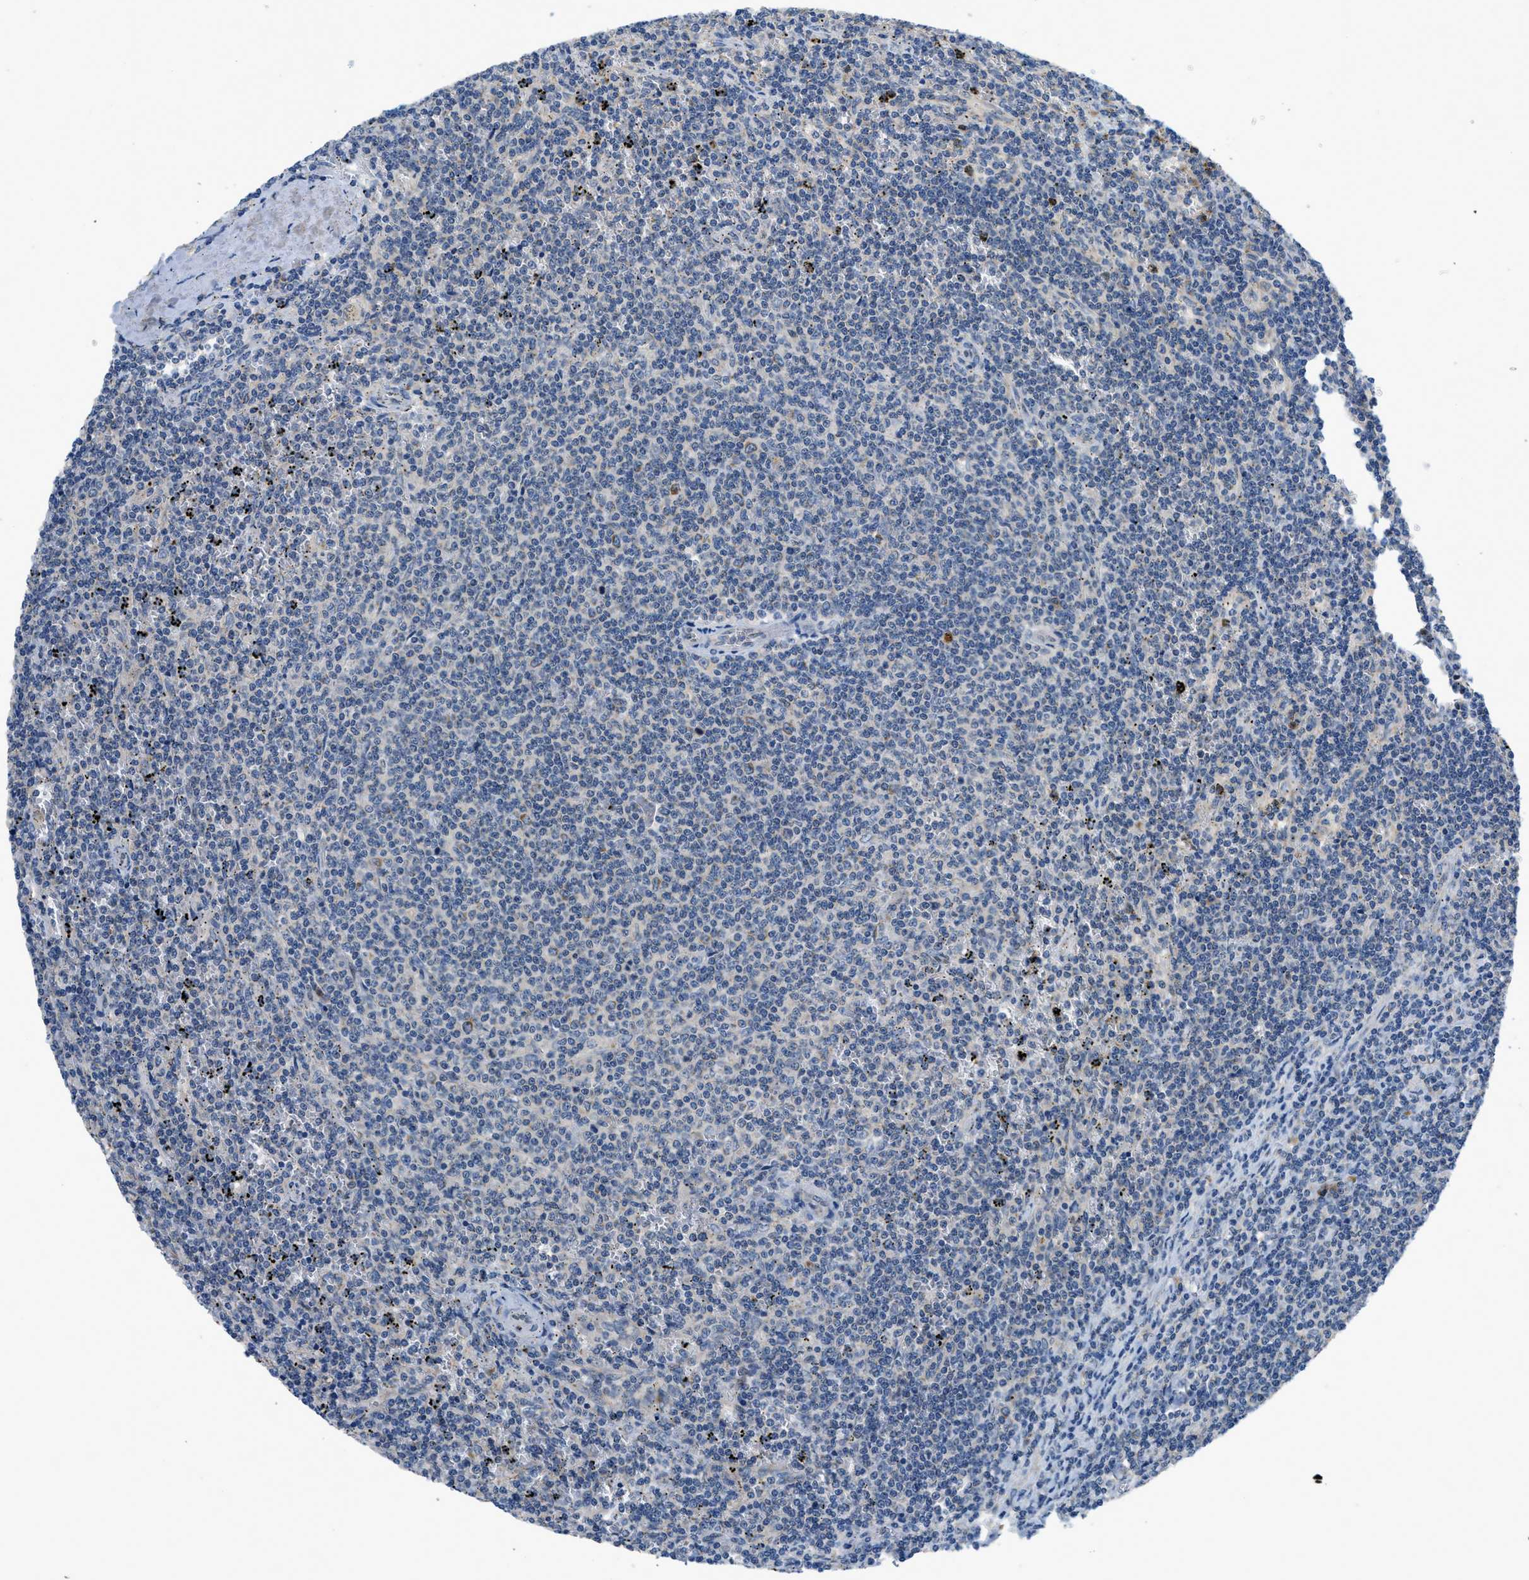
{"staining": {"intensity": "negative", "quantity": "none", "location": "none"}, "tissue": "lymphoma", "cell_type": "Tumor cells", "image_type": "cancer", "snomed": [{"axis": "morphology", "description": "Malignant lymphoma, non-Hodgkin's type, Low grade"}, {"axis": "topography", "description": "Spleen"}], "caption": "There is no significant positivity in tumor cells of lymphoma.", "gene": "PNKD", "patient": {"sex": "female", "age": 50}}